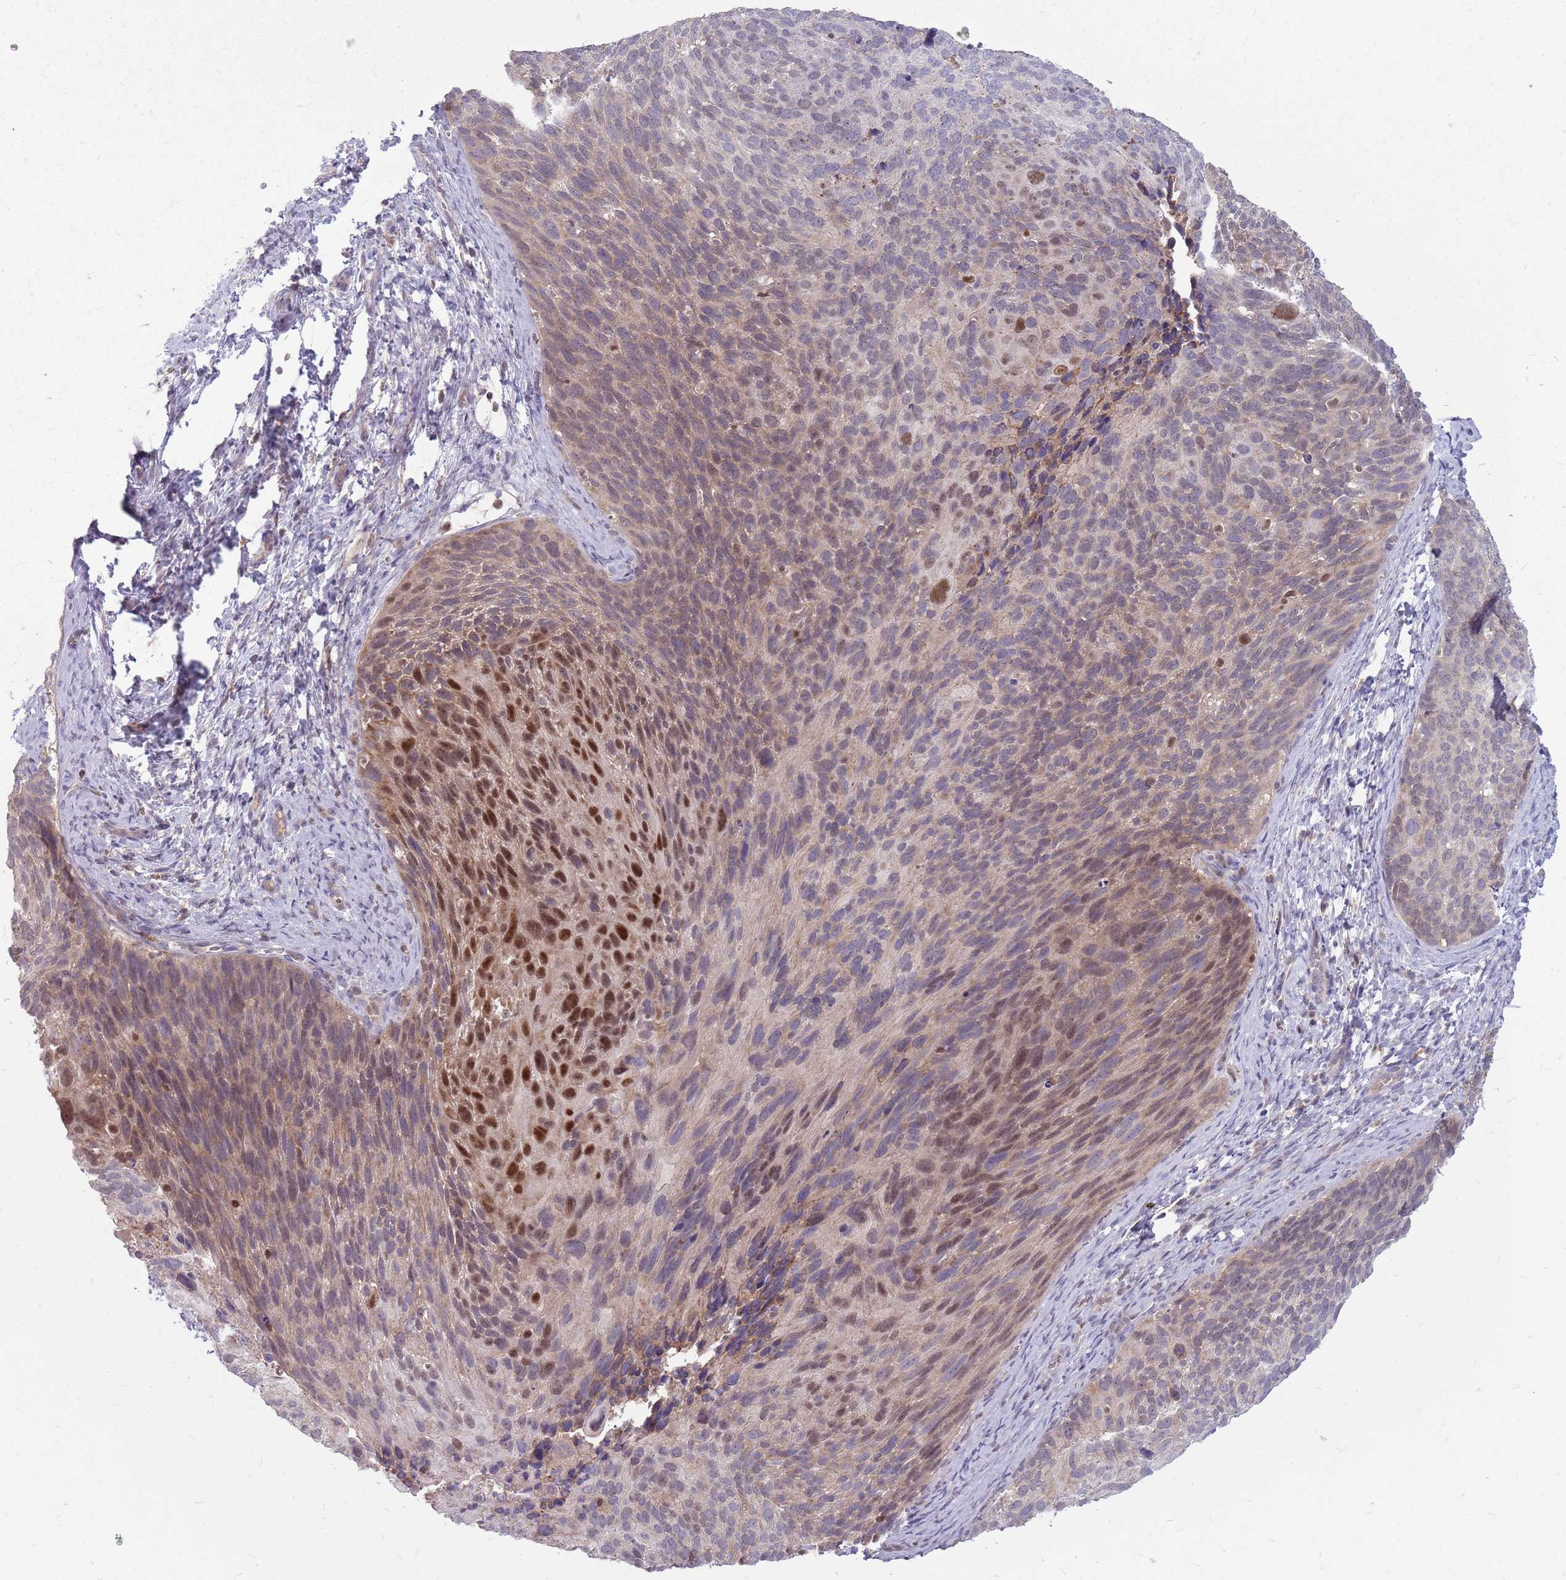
{"staining": {"intensity": "strong", "quantity": "25%-75%", "location": "cytoplasmic/membranous,nuclear"}, "tissue": "cervical cancer", "cell_type": "Tumor cells", "image_type": "cancer", "snomed": [{"axis": "morphology", "description": "Squamous cell carcinoma, NOS"}, {"axis": "topography", "description": "Cervix"}], "caption": "Immunohistochemistry (DAB) staining of cervical squamous cell carcinoma displays strong cytoplasmic/membranous and nuclear protein expression in approximately 25%-75% of tumor cells.", "gene": "PPP1R27", "patient": {"sex": "female", "age": 80}}